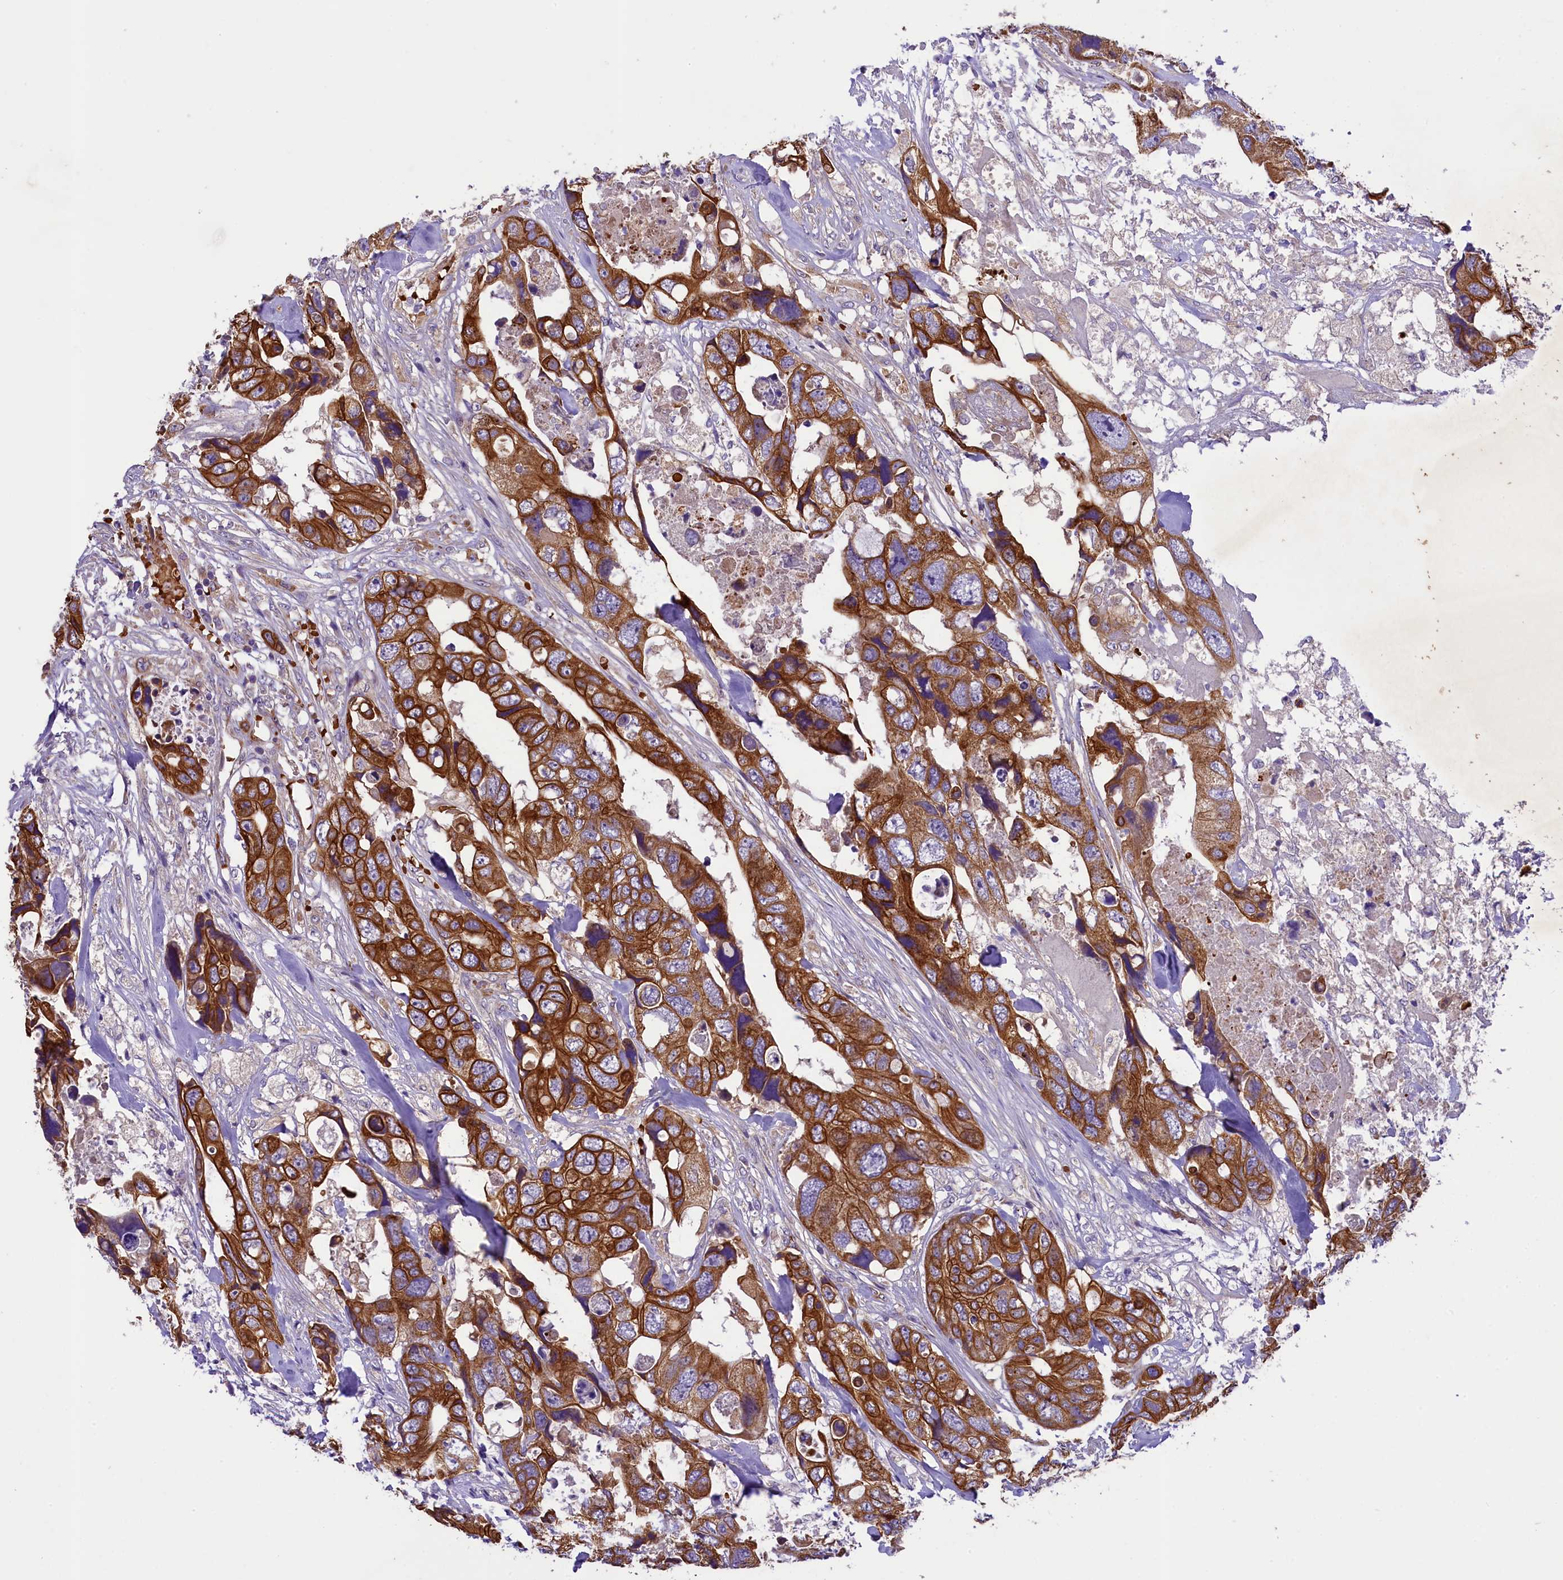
{"staining": {"intensity": "strong", "quantity": ">75%", "location": "cytoplasmic/membranous"}, "tissue": "colorectal cancer", "cell_type": "Tumor cells", "image_type": "cancer", "snomed": [{"axis": "morphology", "description": "Adenocarcinoma, NOS"}, {"axis": "topography", "description": "Rectum"}], "caption": "About >75% of tumor cells in colorectal adenocarcinoma reveal strong cytoplasmic/membranous protein expression as visualized by brown immunohistochemical staining.", "gene": "LARP4", "patient": {"sex": "male", "age": 57}}